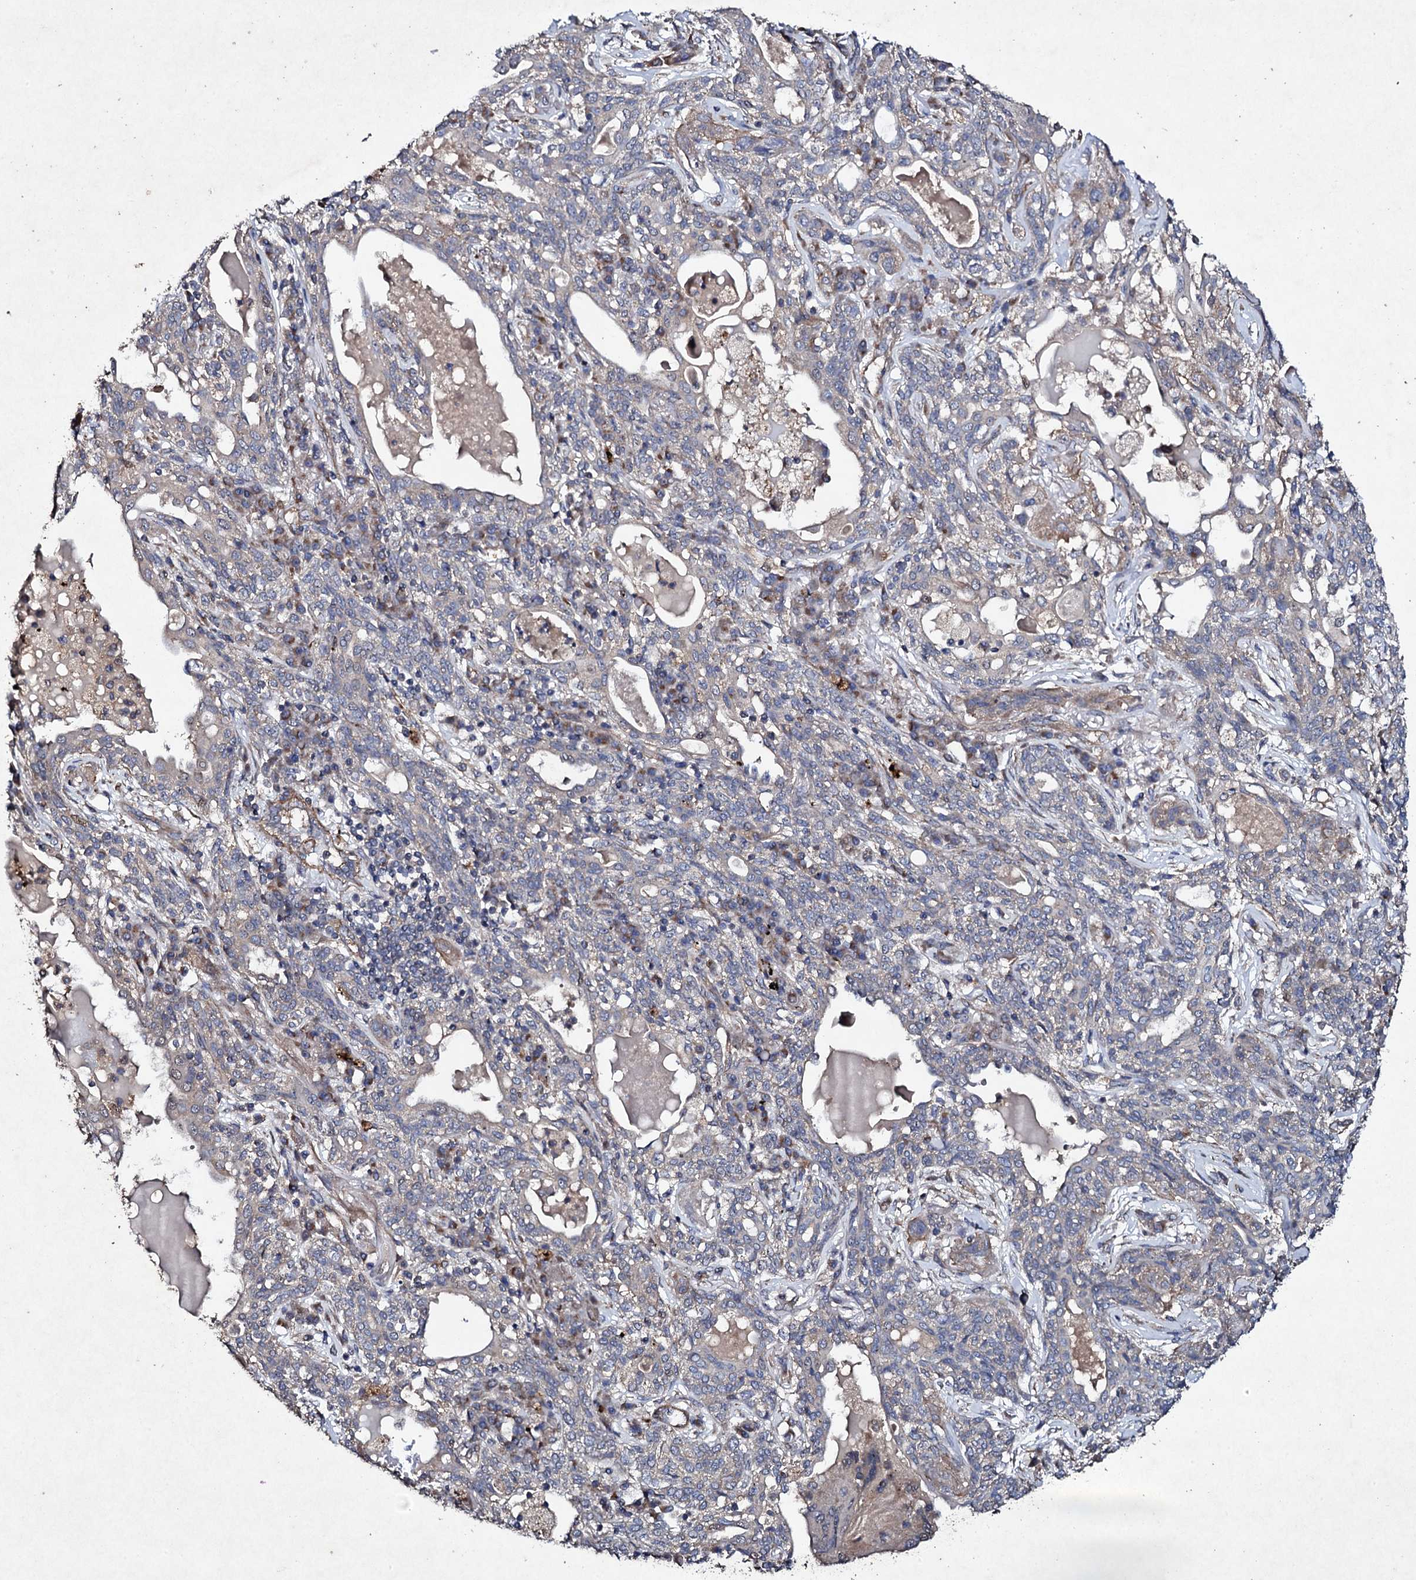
{"staining": {"intensity": "moderate", "quantity": "<25%", "location": "cytoplasmic/membranous"}, "tissue": "lung cancer", "cell_type": "Tumor cells", "image_type": "cancer", "snomed": [{"axis": "morphology", "description": "Squamous cell carcinoma, NOS"}, {"axis": "topography", "description": "Lung"}], "caption": "The photomicrograph exhibits staining of lung cancer (squamous cell carcinoma), revealing moderate cytoplasmic/membranous protein positivity (brown color) within tumor cells.", "gene": "MOCOS", "patient": {"sex": "female", "age": 70}}